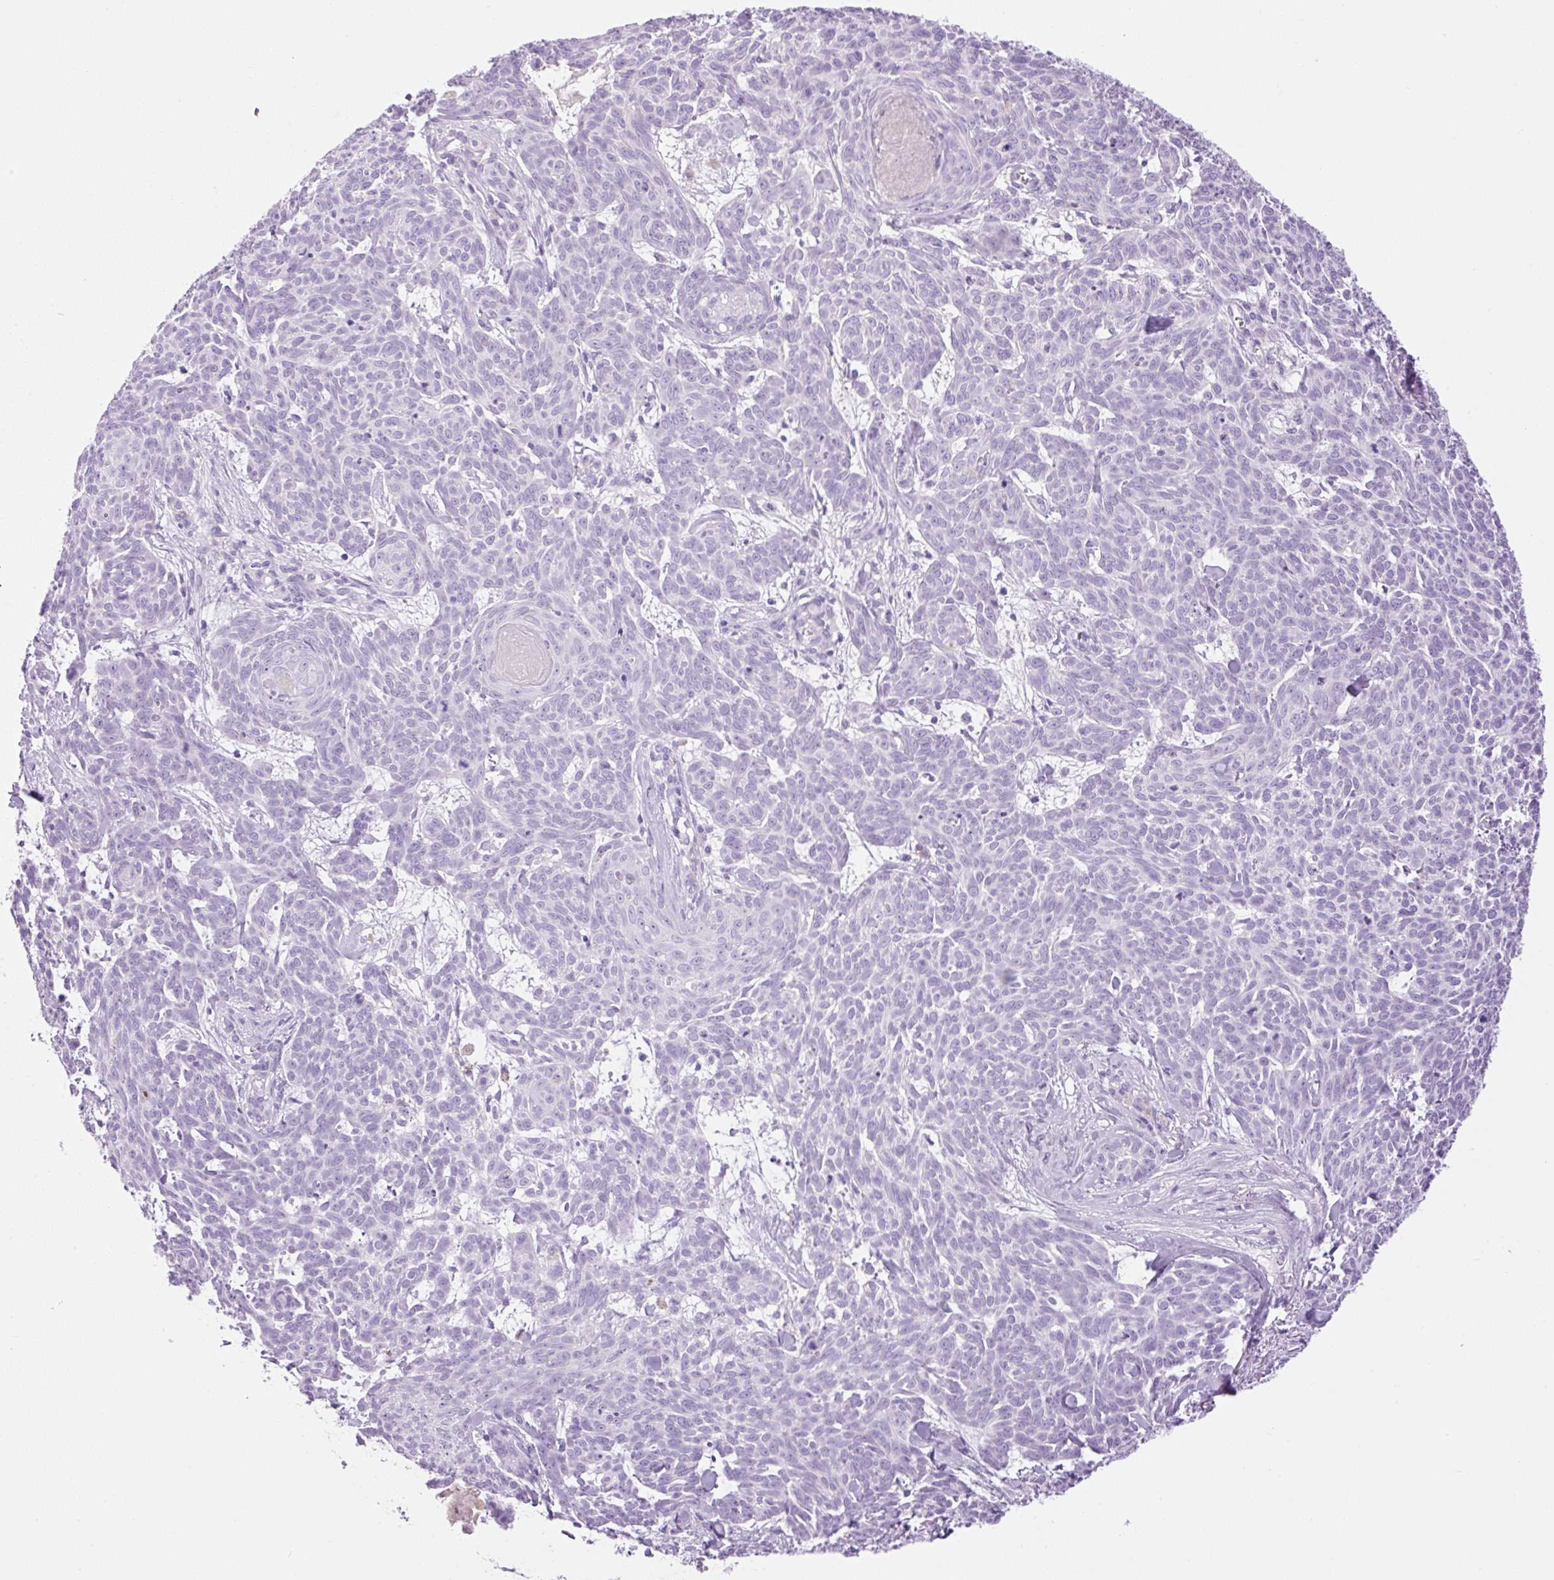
{"staining": {"intensity": "negative", "quantity": "none", "location": "none"}, "tissue": "skin cancer", "cell_type": "Tumor cells", "image_type": "cancer", "snomed": [{"axis": "morphology", "description": "Basal cell carcinoma"}, {"axis": "topography", "description": "Skin"}], "caption": "Tumor cells show no significant staining in skin cancer.", "gene": "PALM3", "patient": {"sex": "female", "age": 93}}